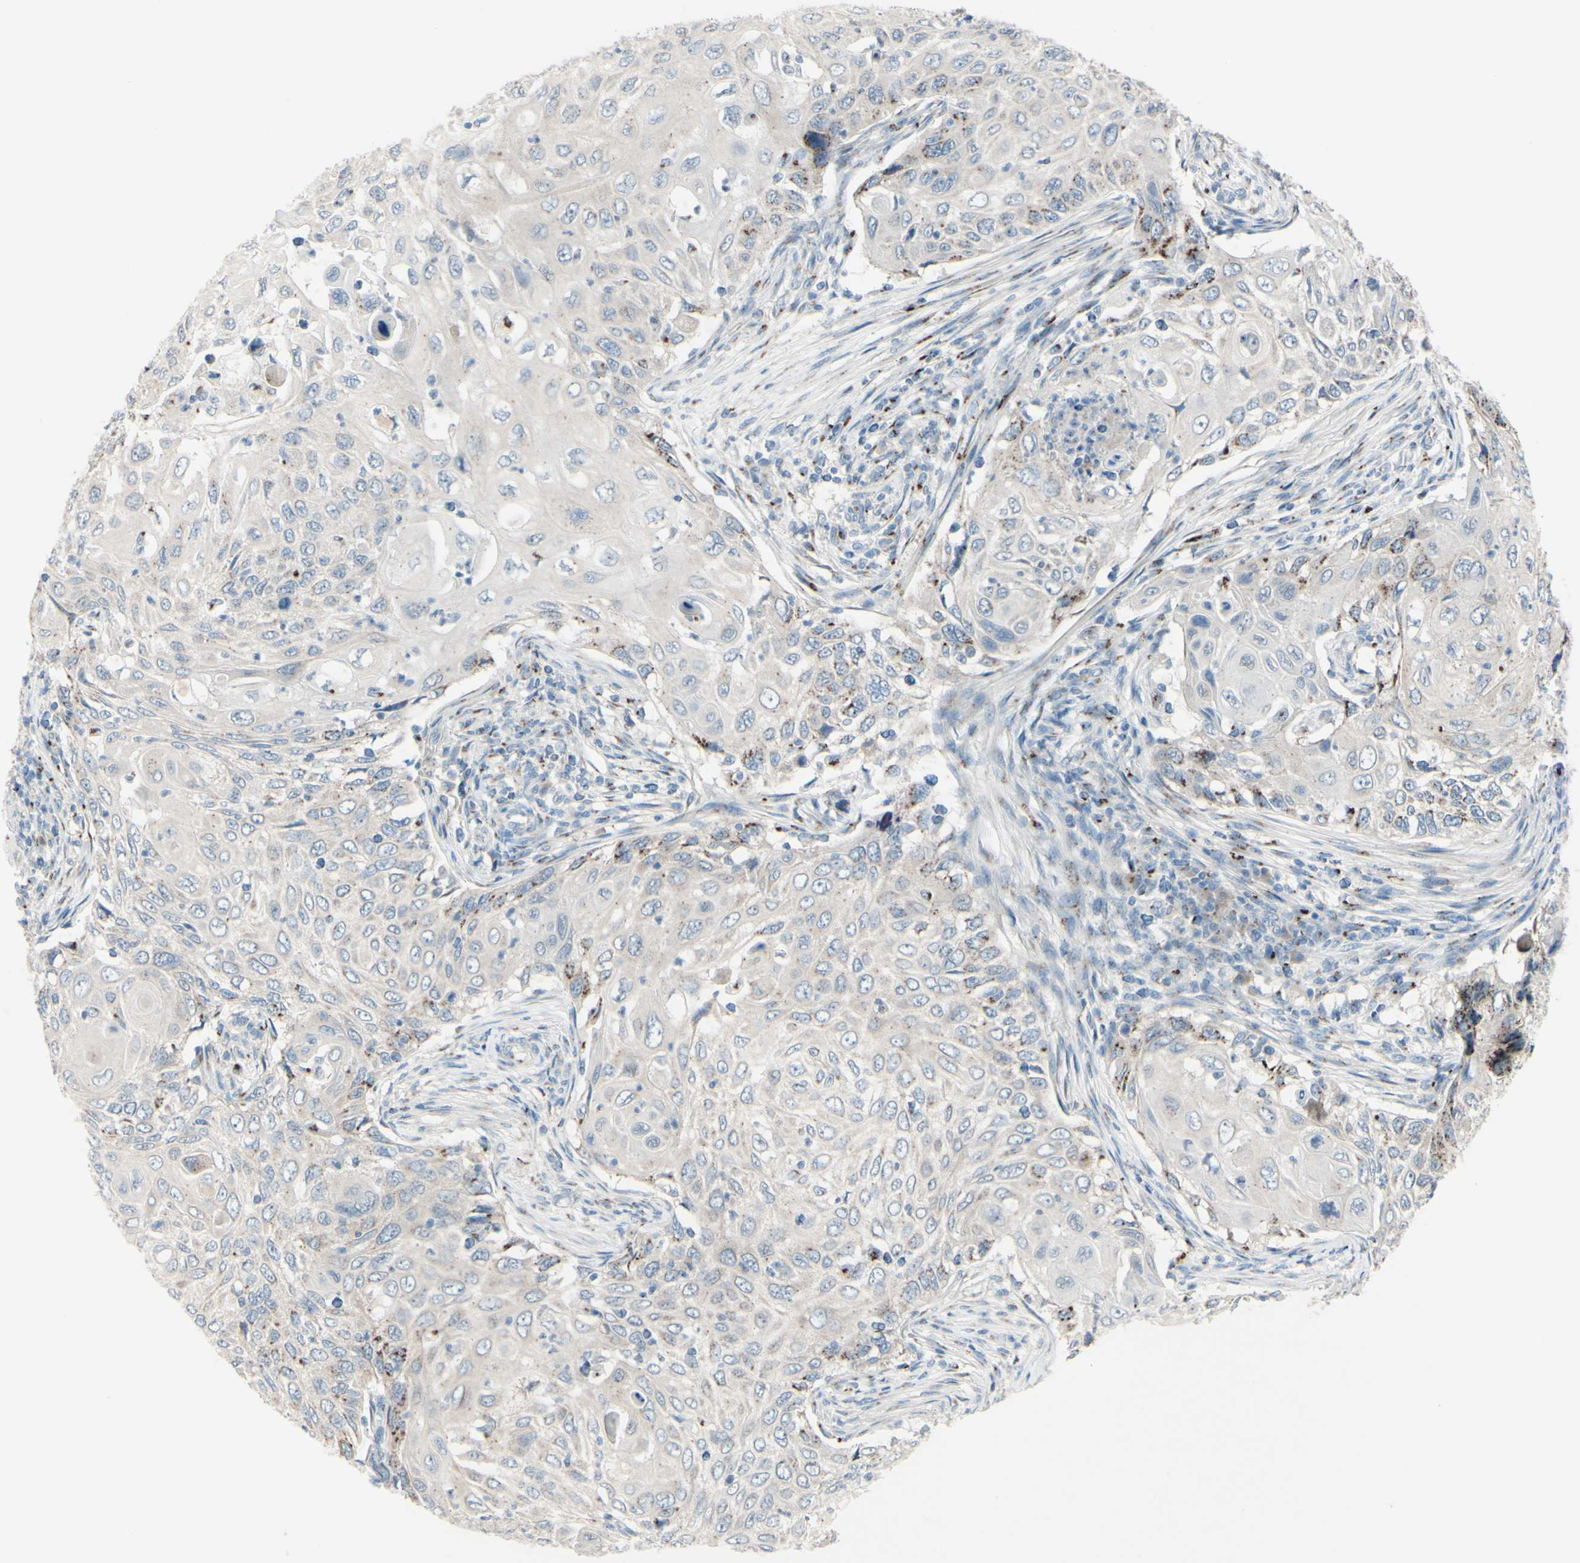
{"staining": {"intensity": "weak", "quantity": "25%-75%", "location": "cytoplasmic/membranous"}, "tissue": "cervical cancer", "cell_type": "Tumor cells", "image_type": "cancer", "snomed": [{"axis": "morphology", "description": "Squamous cell carcinoma, NOS"}, {"axis": "topography", "description": "Cervix"}], "caption": "Cervical cancer (squamous cell carcinoma) was stained to show a protein in brown. There is low levels of weak cytoplasmic/membranous expression in about 25%-75% of tumor cells.", "gene": "B4GALT1", "patient": {"sex": "female", "age": 70}}